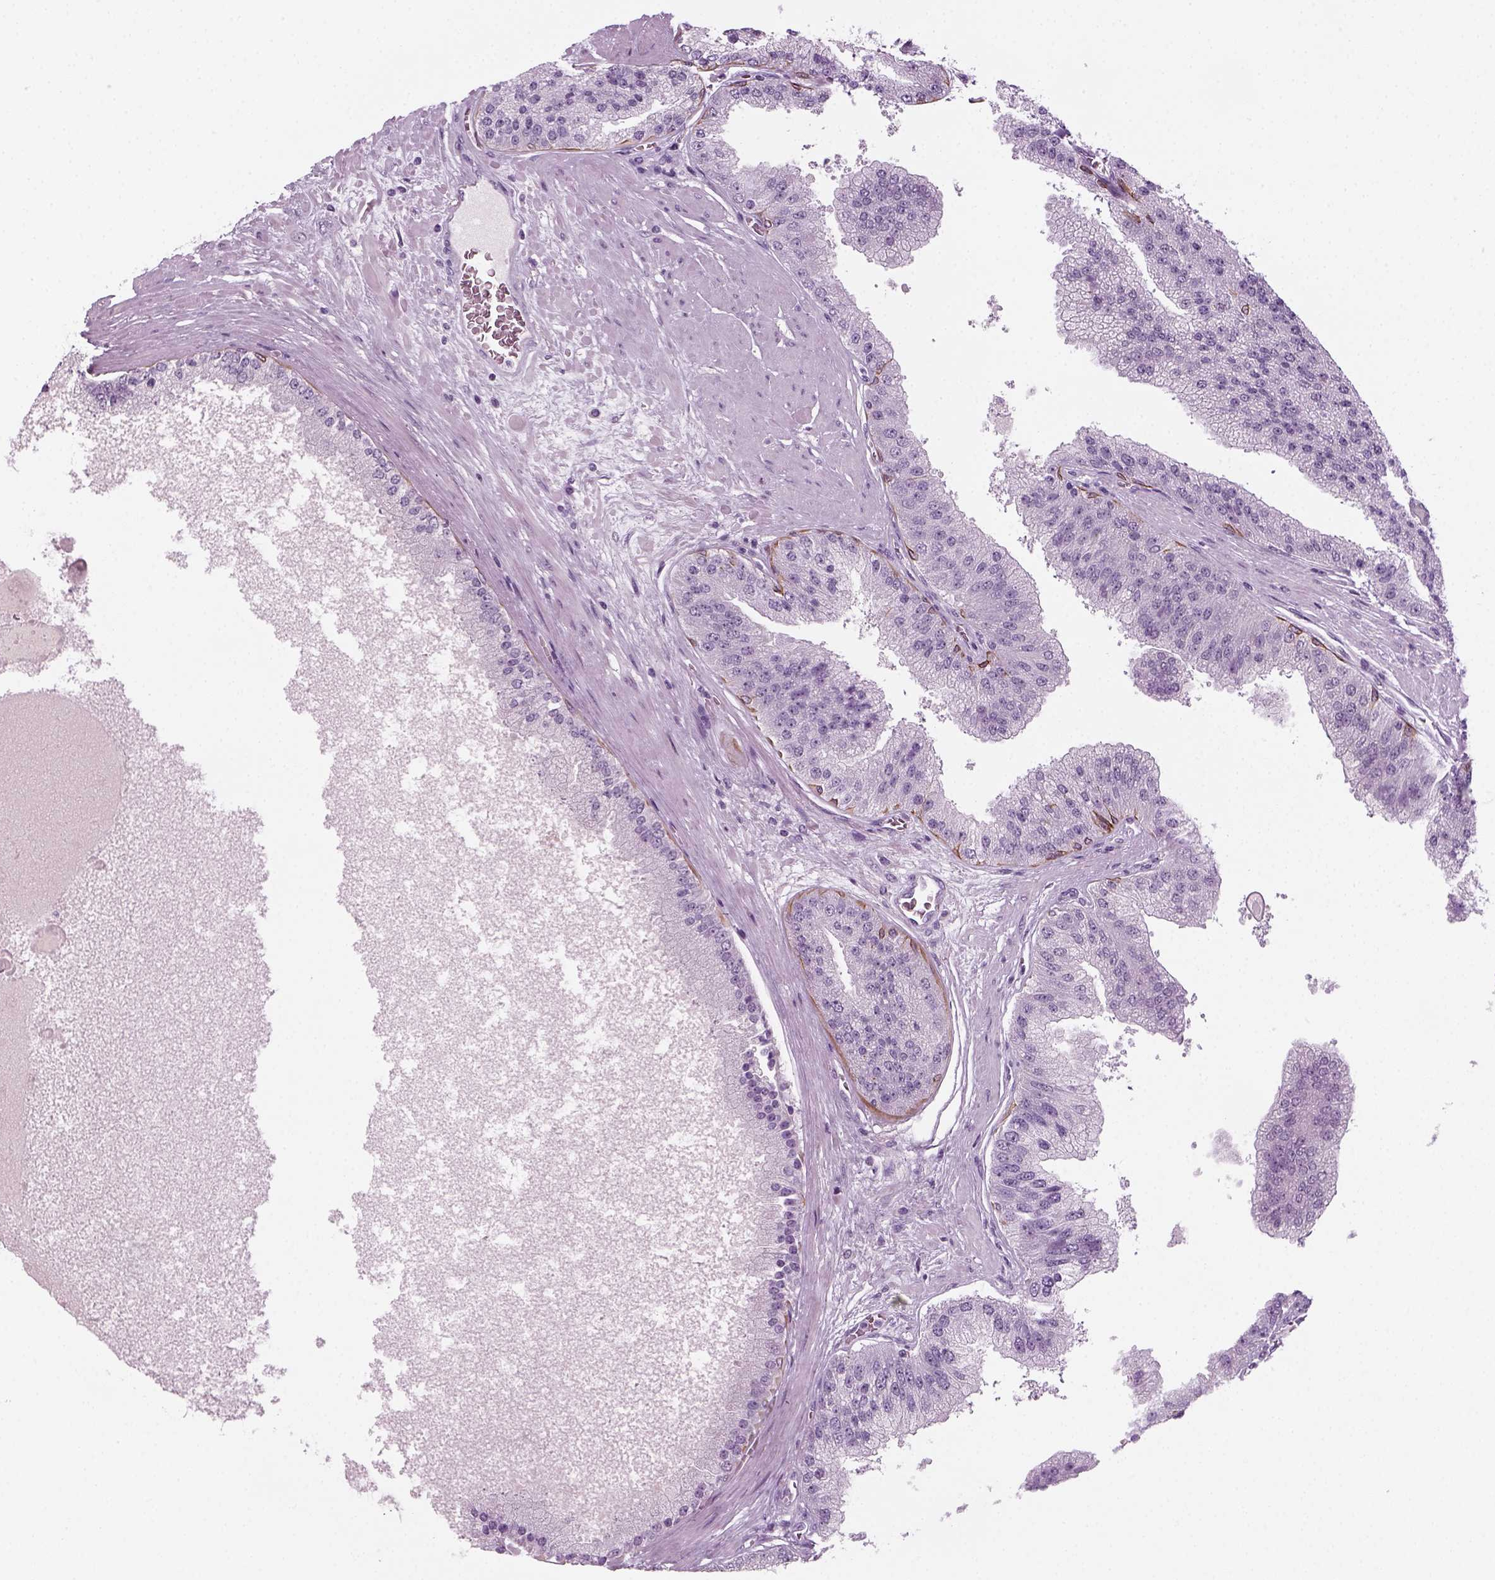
{"staining": {"intensity": "negative", "quantity": "none", "location": "none"}, "tissue": "prostate cancer", "cell_type": "Tumor cells", "image_type": "cancer", "snomed": [{"axis": "morphology", "description": "Adenocarcinoma, High grade"}, {"axis": "topography", "description": "Prostate"}], "caption": "The image displays no significant staining in tumor cells of prostate cancer.", "gene": "KRT75", "patient": {"sex": "male", "age": 67}}